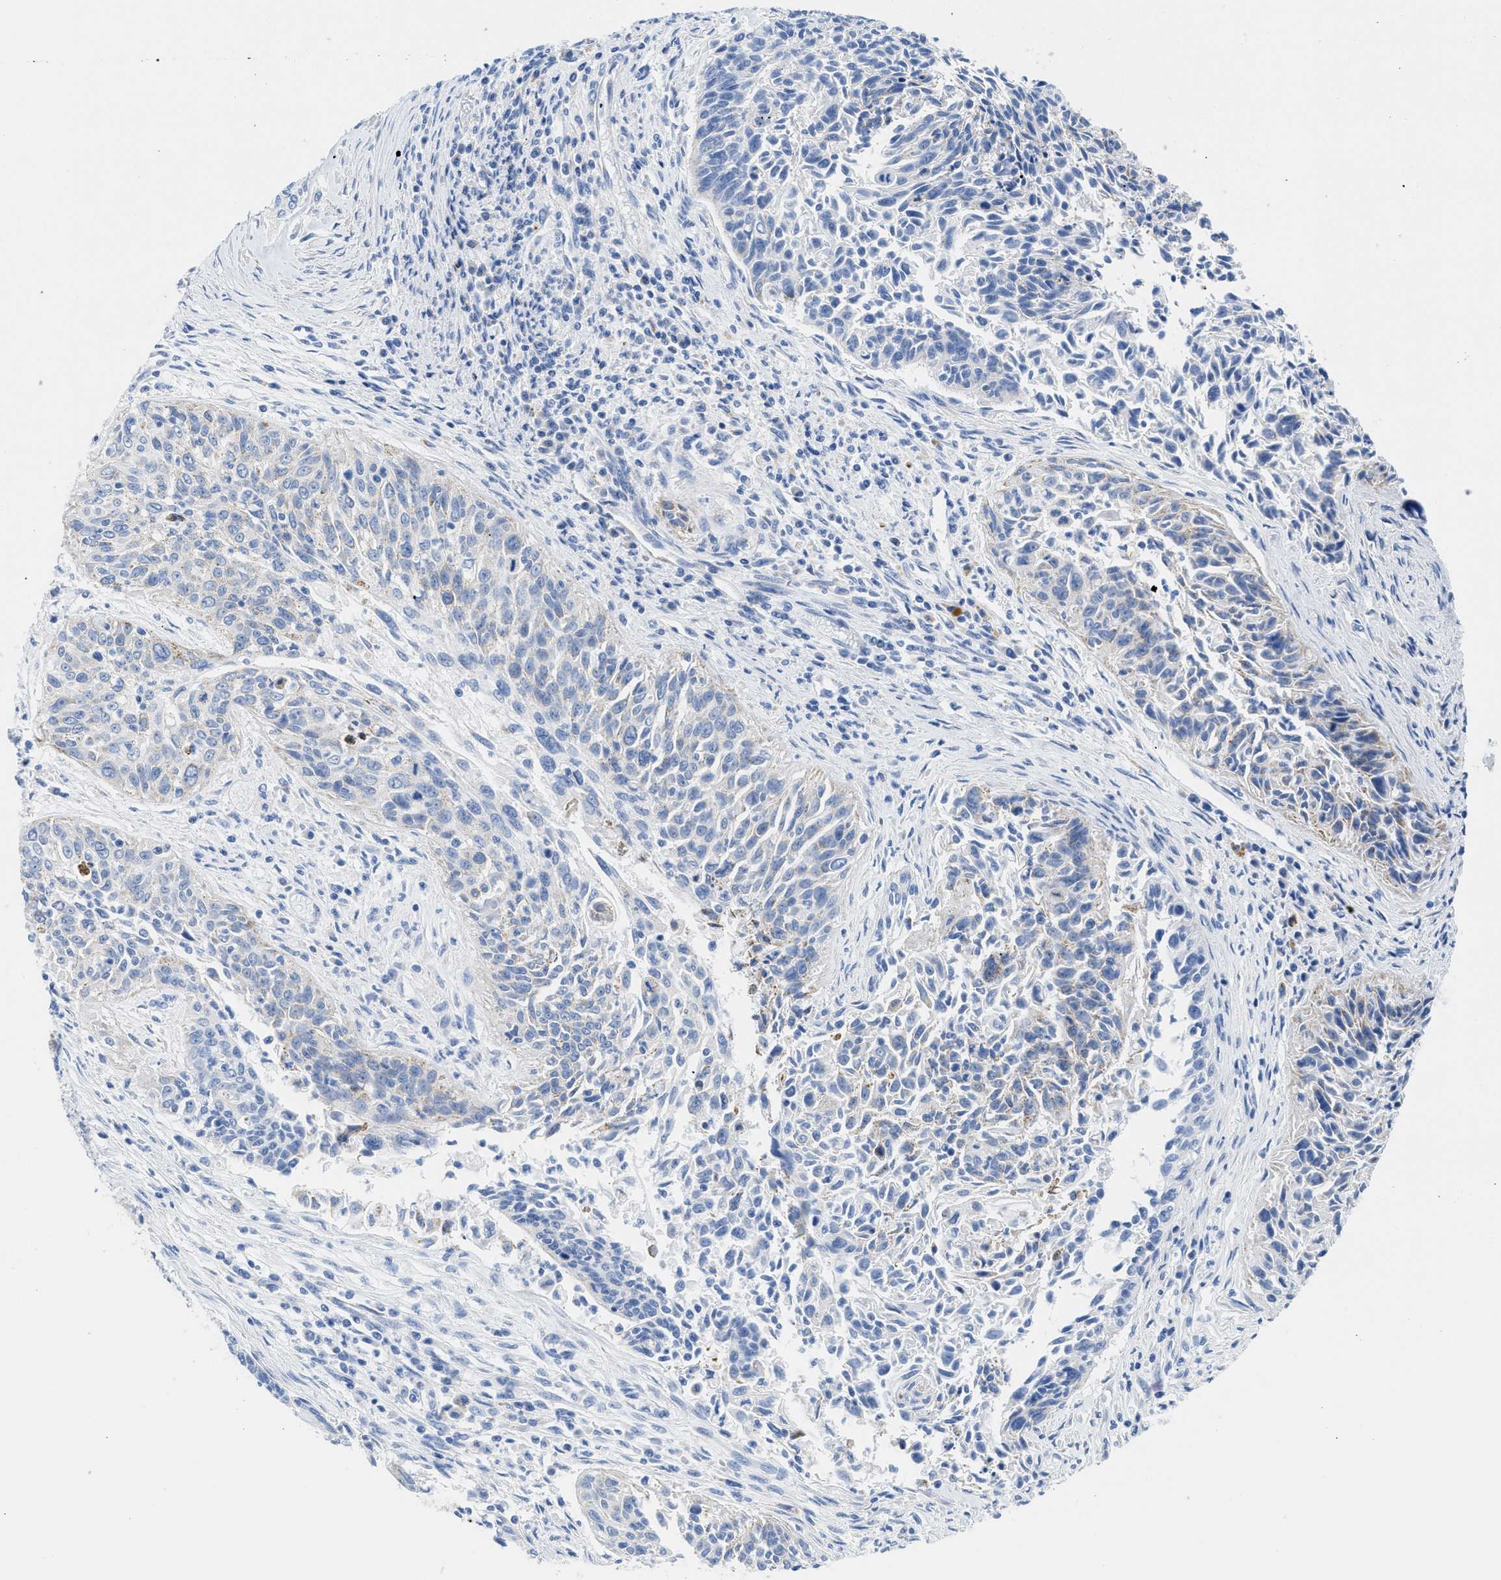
{"staining": {"intensity": "negative", "quantity": "none", "location": "none"}, "tissue": "cervical cancer", "cell_type": "Tumor cells", "image_type": "cancer", "snomed": [{"axis": "morphology", "description": "Squamous cell carcinoma, NOS"}, {"axis": "topography", "description": "Cervix"}], "caption": "An immunohistochemistry image of cervical cancer (squamous cell carcinoma) is shown. There is no staining in tumor cells of cervical cancer (squamous cell carcinoma). (DAB immunohistochemistry (IHC) with hematoxylin counter stain).", "gene": "APOBEC2", "patient": {"sex": "female", "age": 55}}